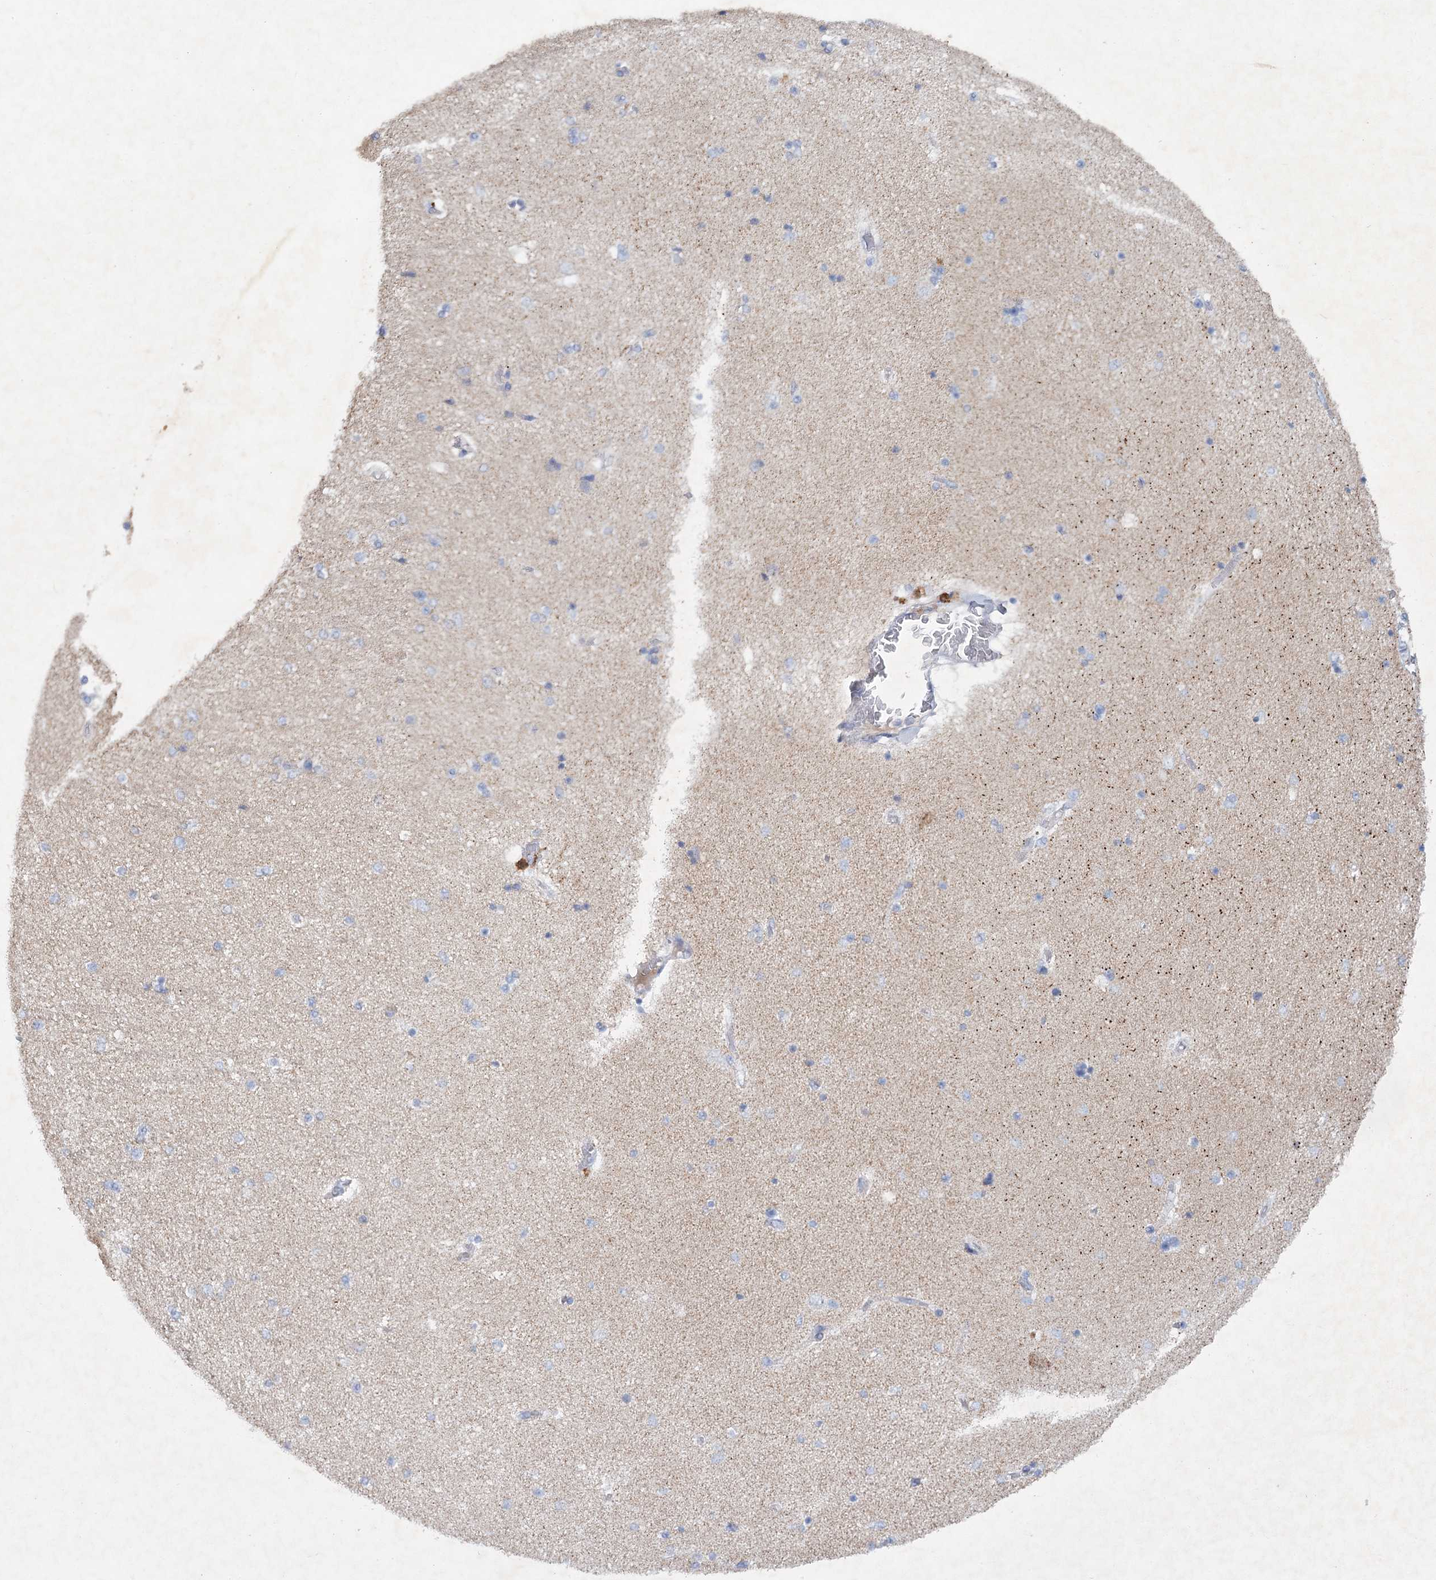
{"staining": {"intensity": "negative", "quantity": "none", "location": "none"}, "tissue": "hippocampus", "cell_type": "Glial cells", "image_type": "normal", "snomed": [{"axis": "morphology", "description": "Normal tissue, NOS"}, {"axis": "topography", "description": "Hippocampus"}], "caption": "Immunohistochemistry (IHC) of benign human hippocampus demonstrates no staining in glial cells.", "gene": "MAP3K13", "patient": {"sex": "female", "age": 54}}